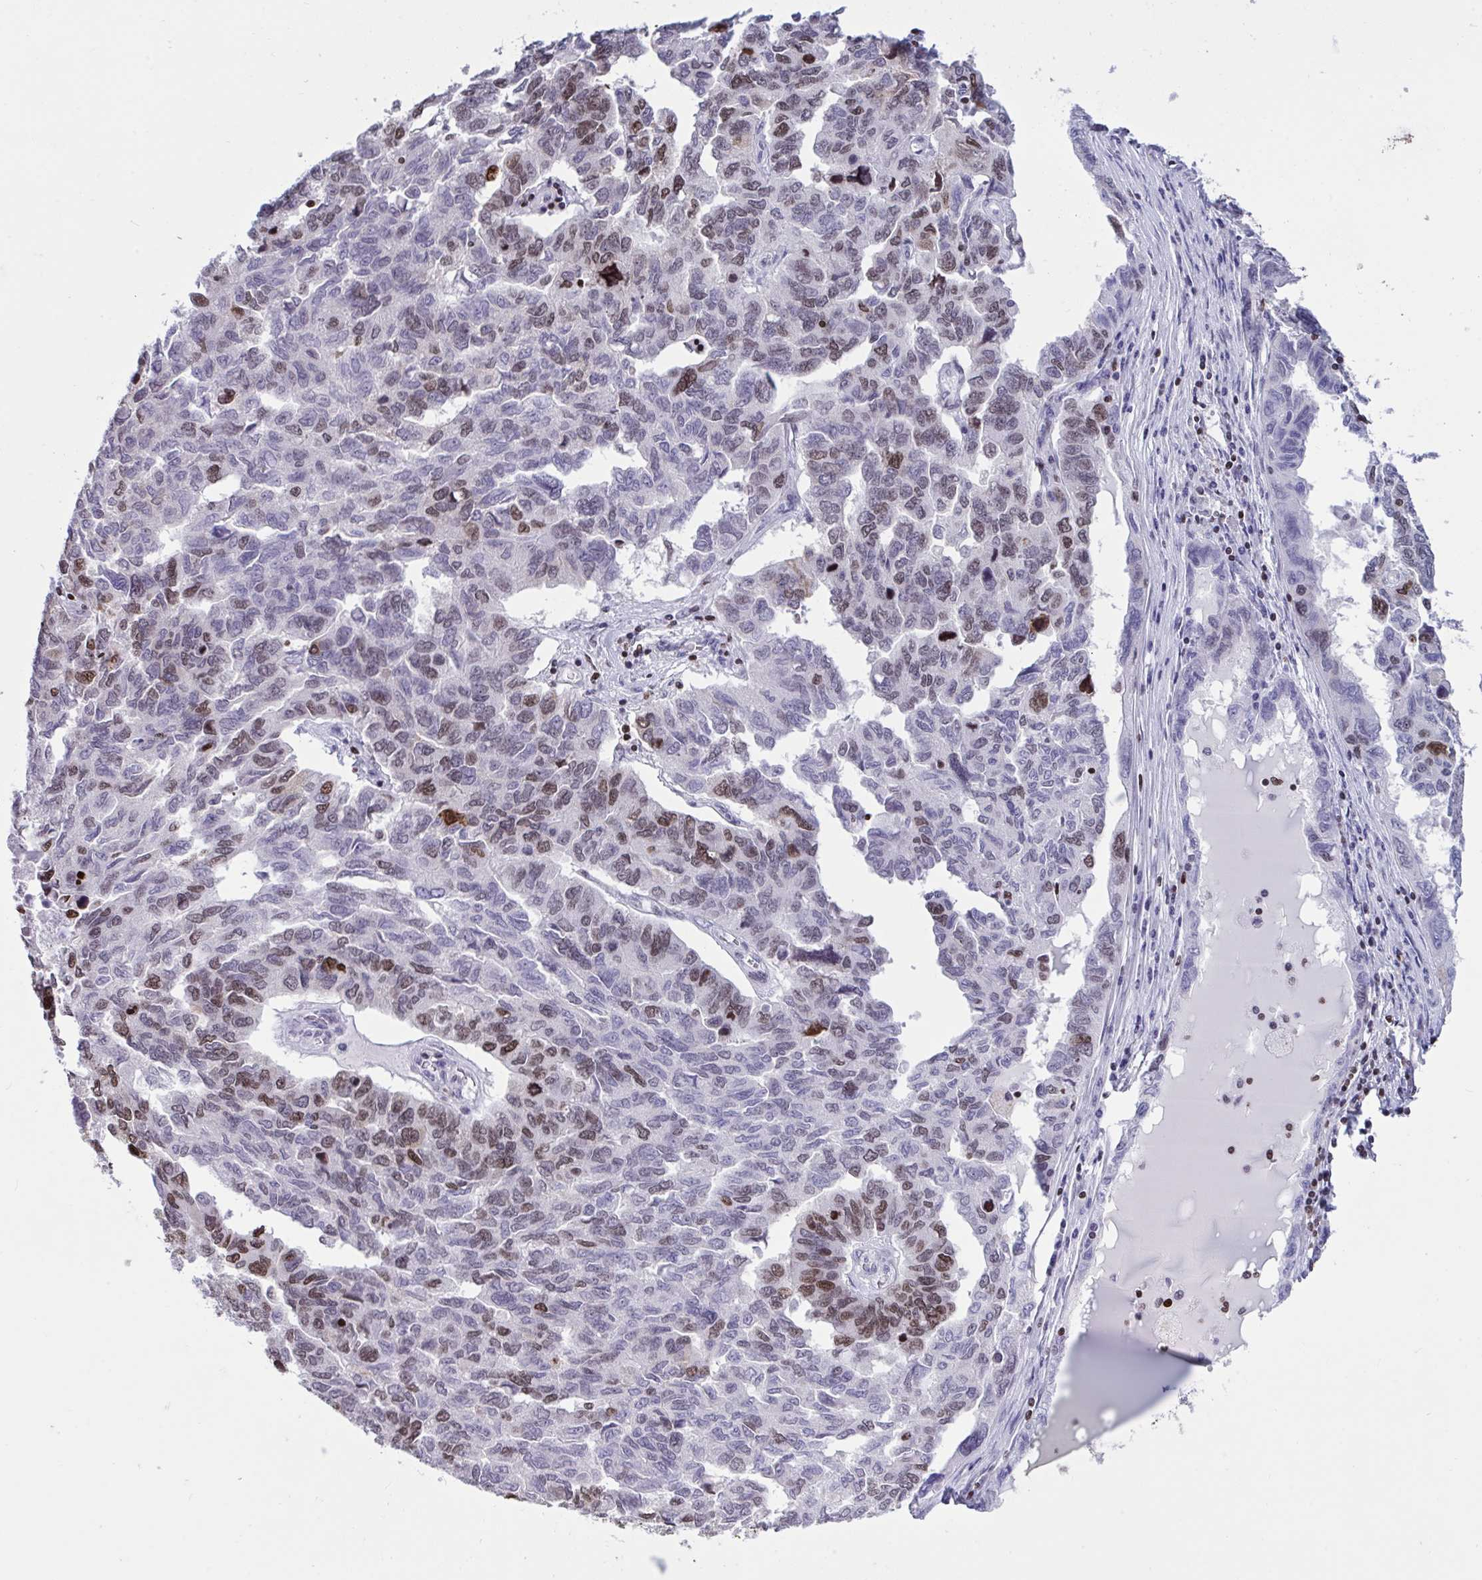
{"staining": {"intensity": "weak", "quantity": "25%-75%", "location": "nuclear"}, "tissue": "ovarian cancer", "cell_type": "Tumor cells", "image_type": "cancer", "snomed": [{"axis": "morphology", "description": "Cystadenocarcinoma, serous, NOS"}, {"axis": "topography", "description": "Ovary"}], "caption": "Protein staining exhibits weak nuclear positivity in approximately 25%-75% of tumor cells in serous cystadenocarcinoma (ovarian).", "gene": "HMGB2", "patient": {"sex": "female", "age": 64}}